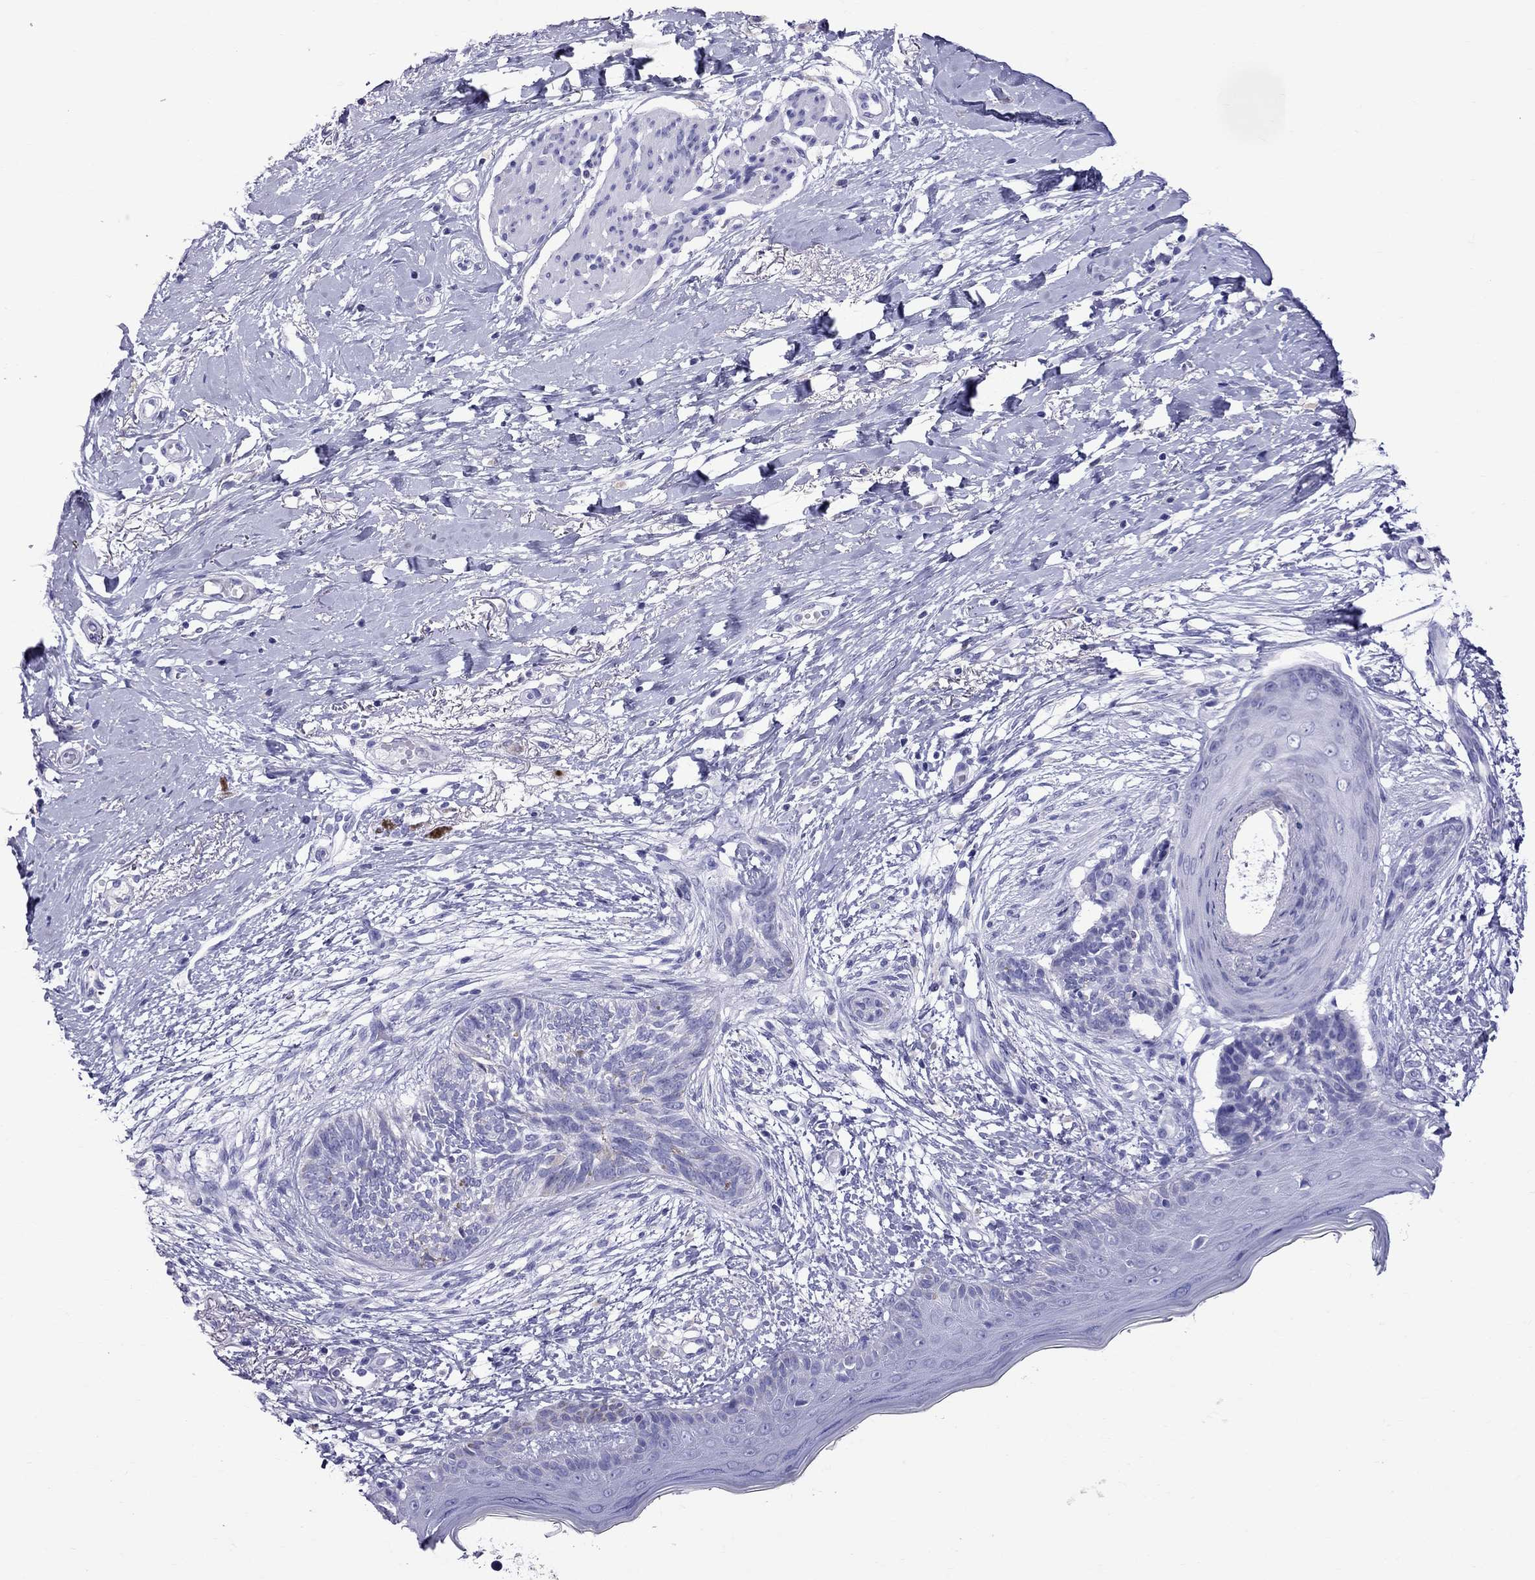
{"staining": {"intensity": "negative", "quantity": "none", "location": "none"}, "tissue": "skin cancer", "cell_type": "Tumor cells", "image_type": "cancer", "snomed": [{"axis": "morphology", "description": "Normal tissue, NOS"}, {"axis": "morphology", "description": "Basal cell carcinoma"}, {"axis": "topography", "description": "Skin"}], "caption": "Skin cancer stained for a protein using immunohistochemistry (IHC) demonstrates no expression tumor cells.", "gene": "TTLL13", "patient": {"sex": "male", "age": 84}}